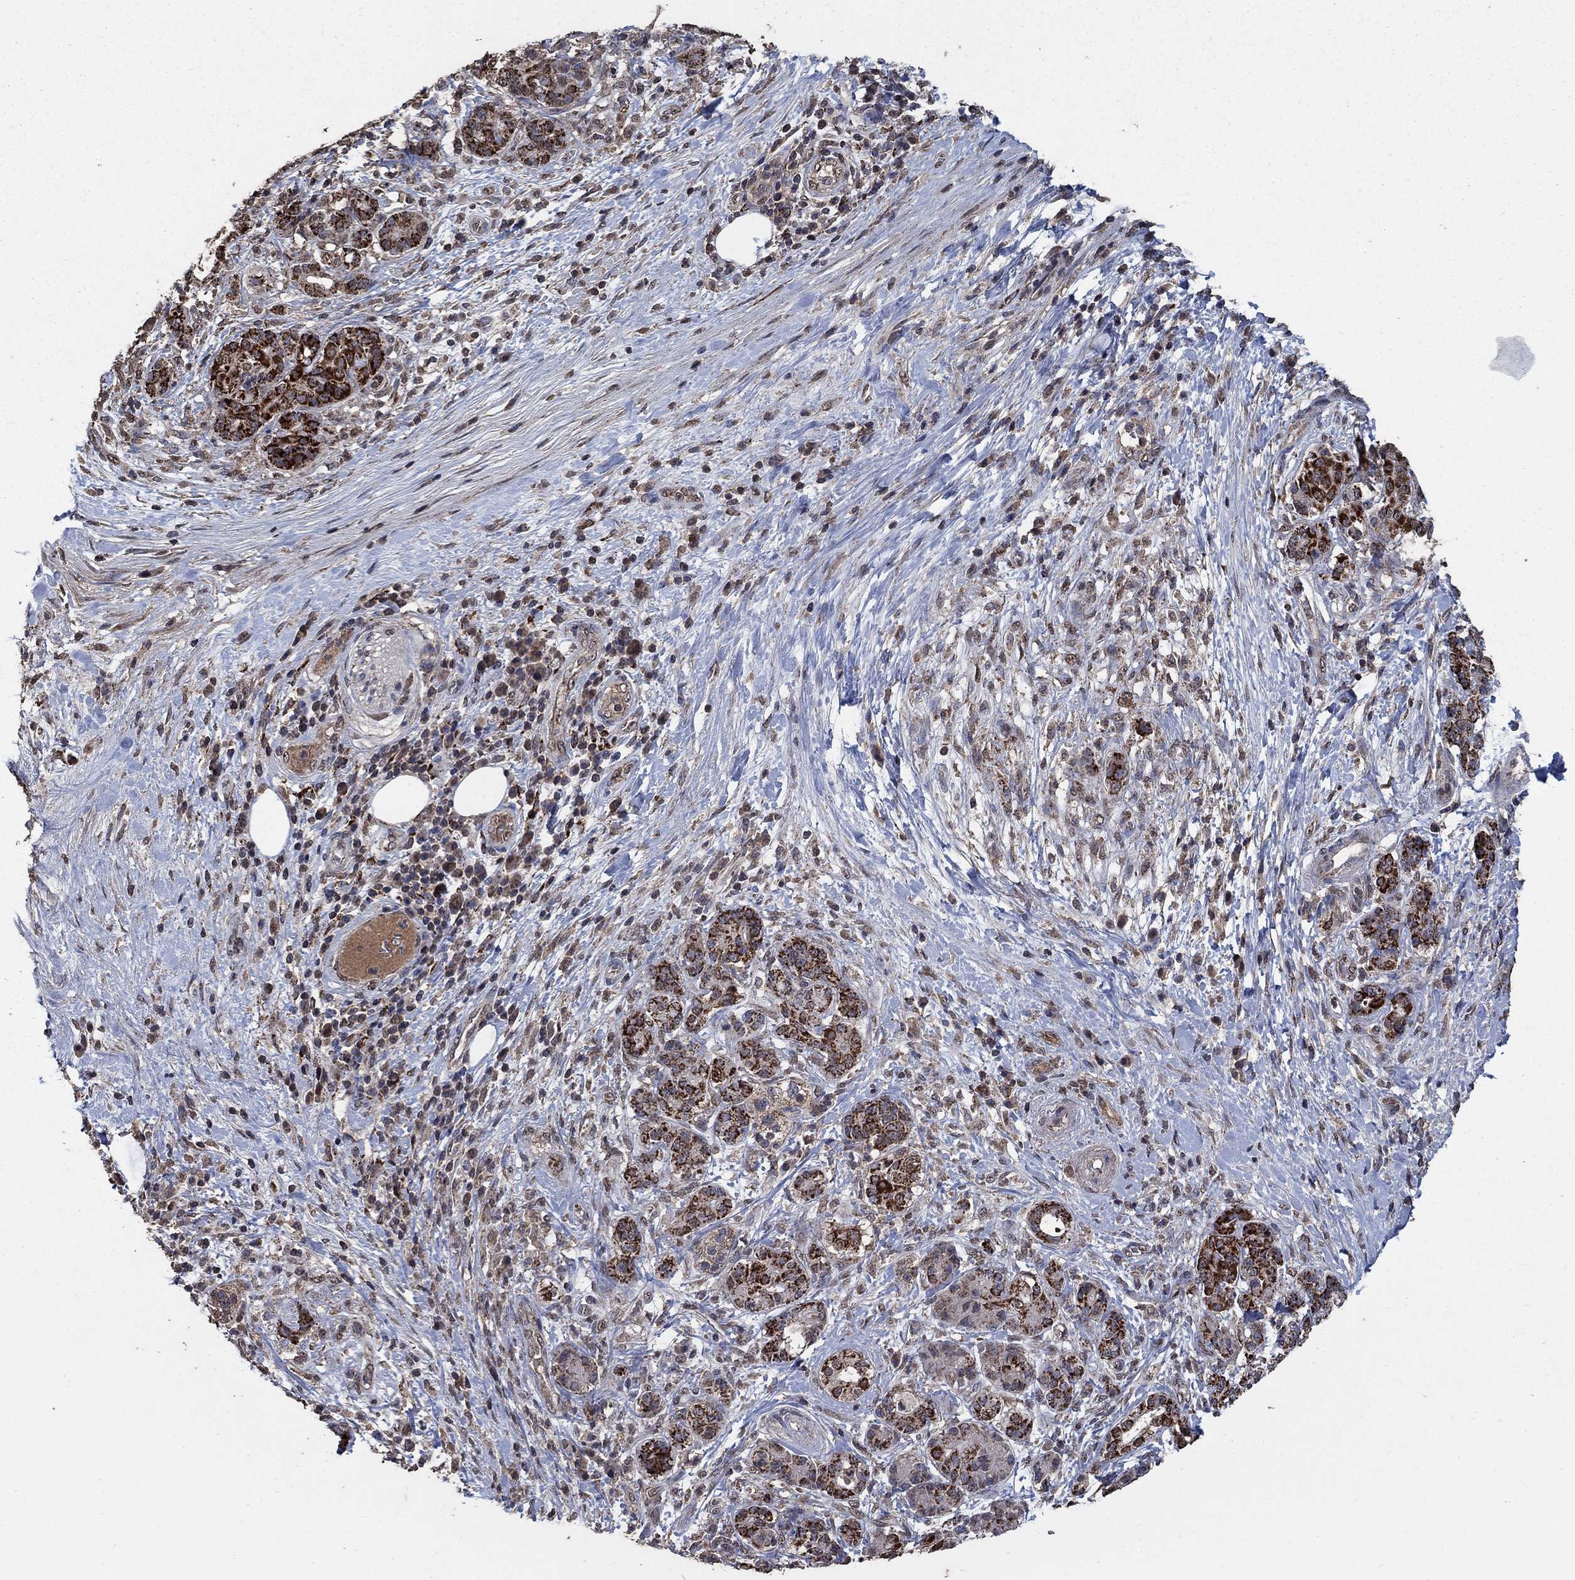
{"staining": {"intensity": "strong", "quantity": "25%-75%", "location": "cytoplasmic/membranous"}, "tissue": "pancreatic cancer", "cell_type": "Tumor cells", "image_type": "cancer", "snomed": [{"axis": "morphology", "description": "Adenocarcinoma, NOS"}, {"axis": "topography", "description": "Pancreas"}], "caption": "Immunohistochemical staining of human adenocarcinoma (pancreatic) exhibits high levels of strong cytoplasmic/membranous protein staining in approximately 25%-75% of tumor cells. The staining was performed using DAB, with brown indicating positive protein expression. Nuclei are stained blue with hematoxylin.", "gene": "MRPS24", "patient": {"sex": "female", "age": 73}}